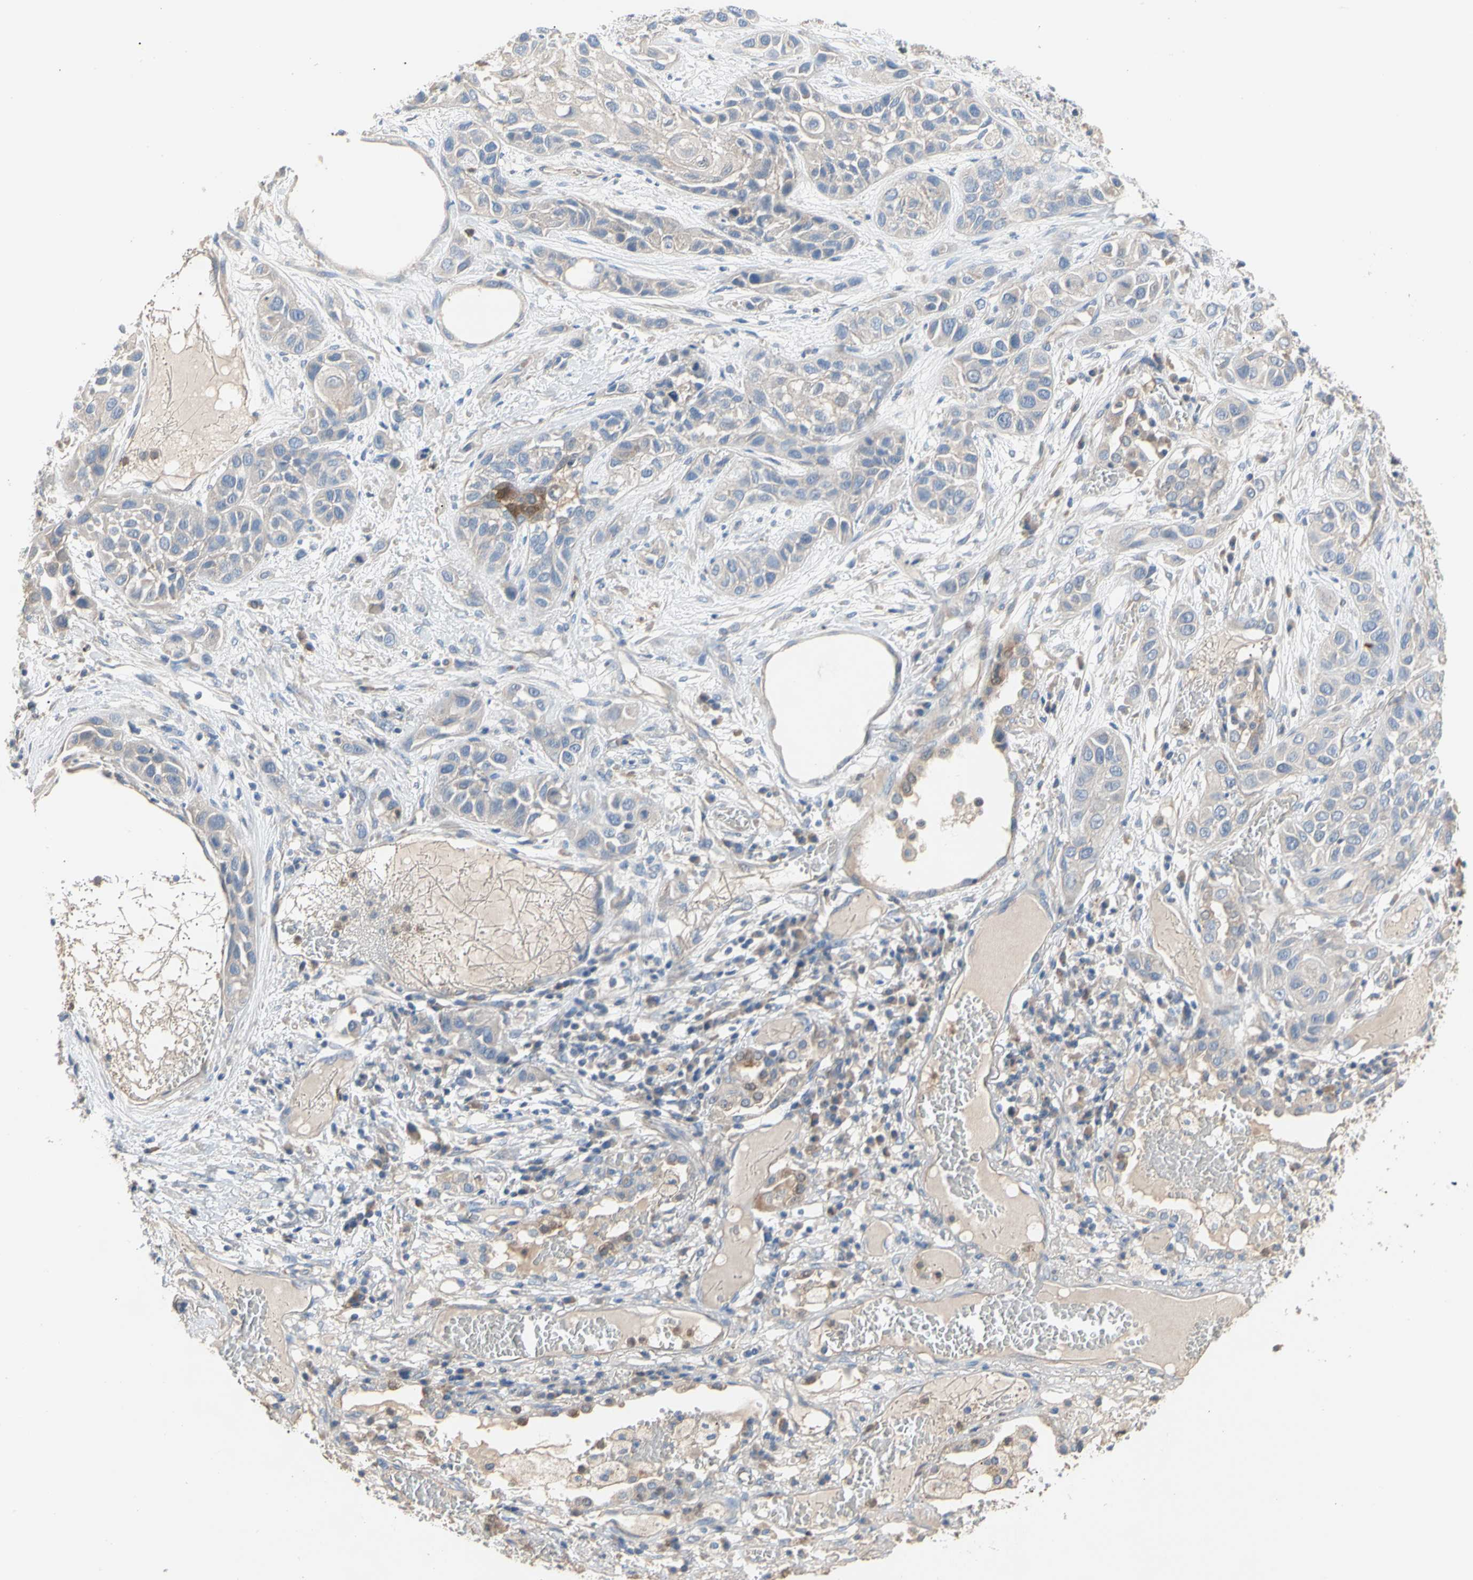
{"staining": {"intensity": "negative", "quantity": "none", "location": "none"}, "tissue": "lung cancer", "cell_type": "Tumor cells", "image_type": "cancer", "snomed": [{"axis": "morphology", "description": "Squamous cell carcinoma, NOS"}, {"axis": "topography", "description": "Lung"}], "caption": "This is an immunohistochemistry (IHC) photomicrograph of lung cancer (squamous cell carcinoma). There is no staining in tumor cells.", "gene": "BBOX1", "patient": {"sex": "male", "age": 71}}